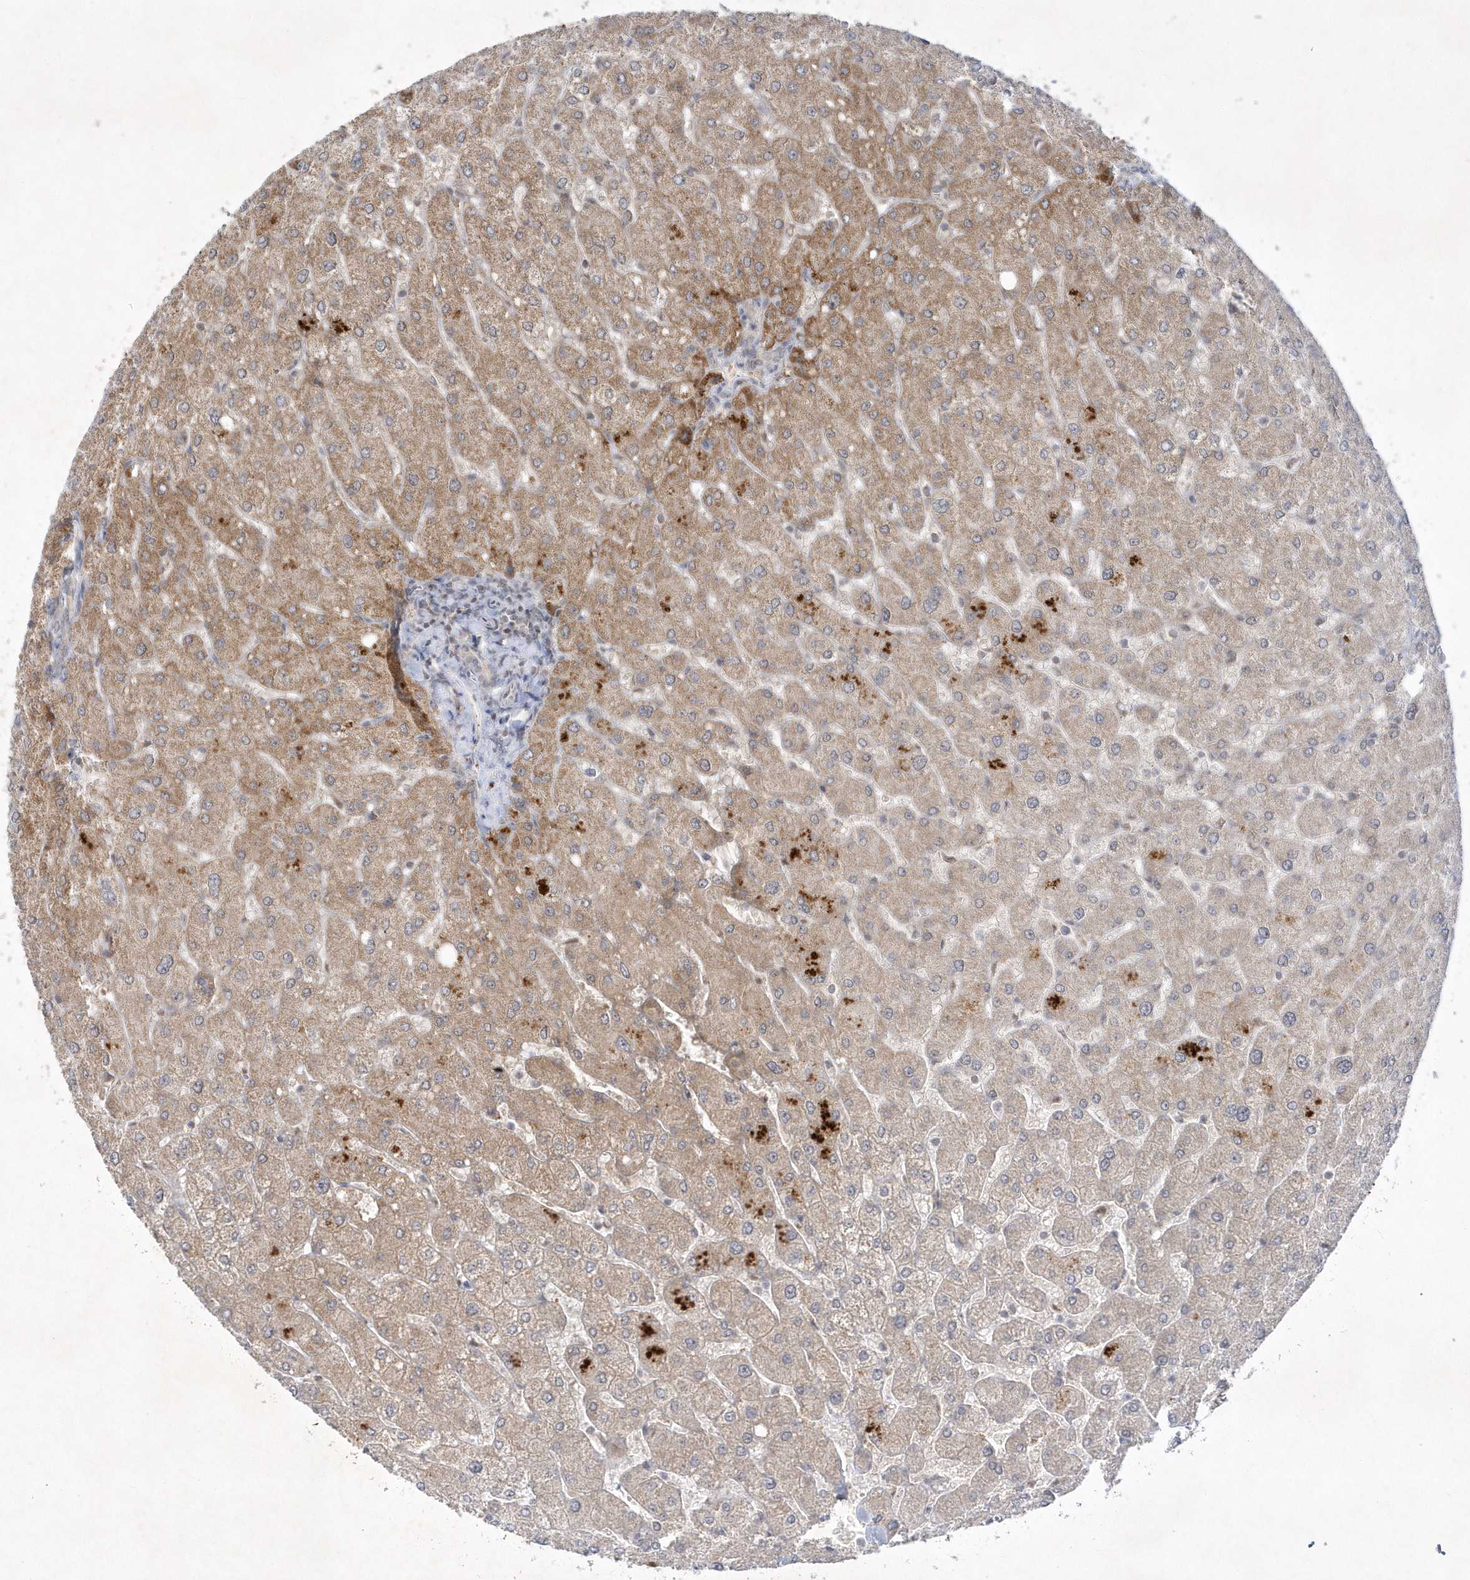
{"staining": {"intensity": "negative", "quantity": "none", "location": "none"}, "tissue": "liver", "cell_type": "Cholangiocytes", "image_type": "normal", "snomed": [{"axis": "morphology", "description": "Normal tissue, NOS"}, {"axis": "topography", "description": "Liver"}], "caption": "Immunohistochemistry (IHC) image of normal liver: human liver stained with DAB demonstrates no significant protein positivity in cholangiocytes. (DAB (3,3'-diaminobenzidine) immunohistochemistry (IHC) visualized using brightfield microscopy, high magnification).", "gene": "CPSF3", "patient": {"sex": "male", "age": 55}}